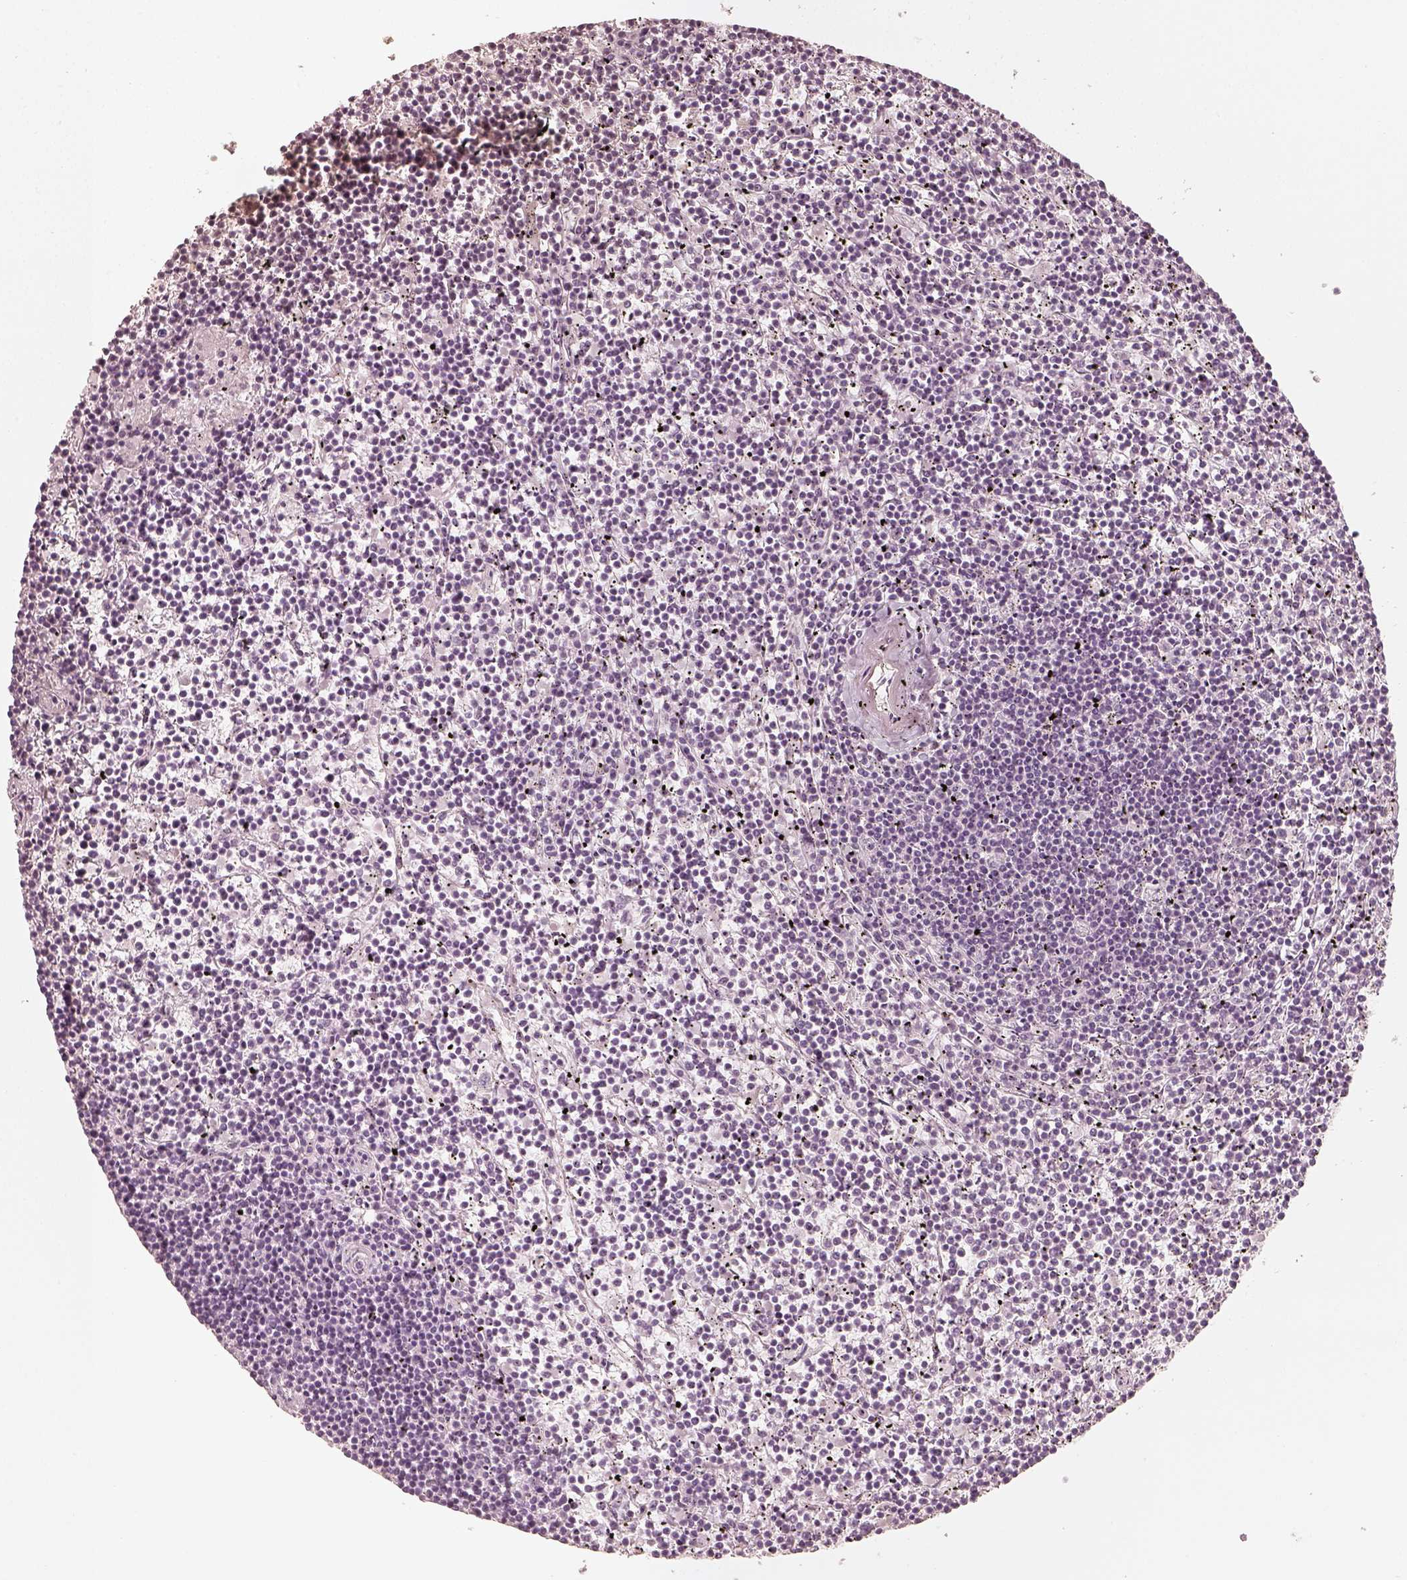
{"staining": {"intensity": "negative", "quantity": "none", "location": "none"}, "tissue": "lymphoma", "cell_type": "Tumor cells", "image_type": "cancer", "snomed": [{"axis": "morphology", "description": "Malignant lymphoma, non-Hodgkin's type, Low grade"}, {"axis": "topography", "description": "Spleen"}], "caption": "This is a photomicrograph of IHC staining of lymphoma, which shows no positivity in tumor cells. (DAB (3,3'-diaminobenzidine) IHC with hematoxylin counter stain).", "gene": "KRT72", "patient": {"sex": "female", "age": 19}}